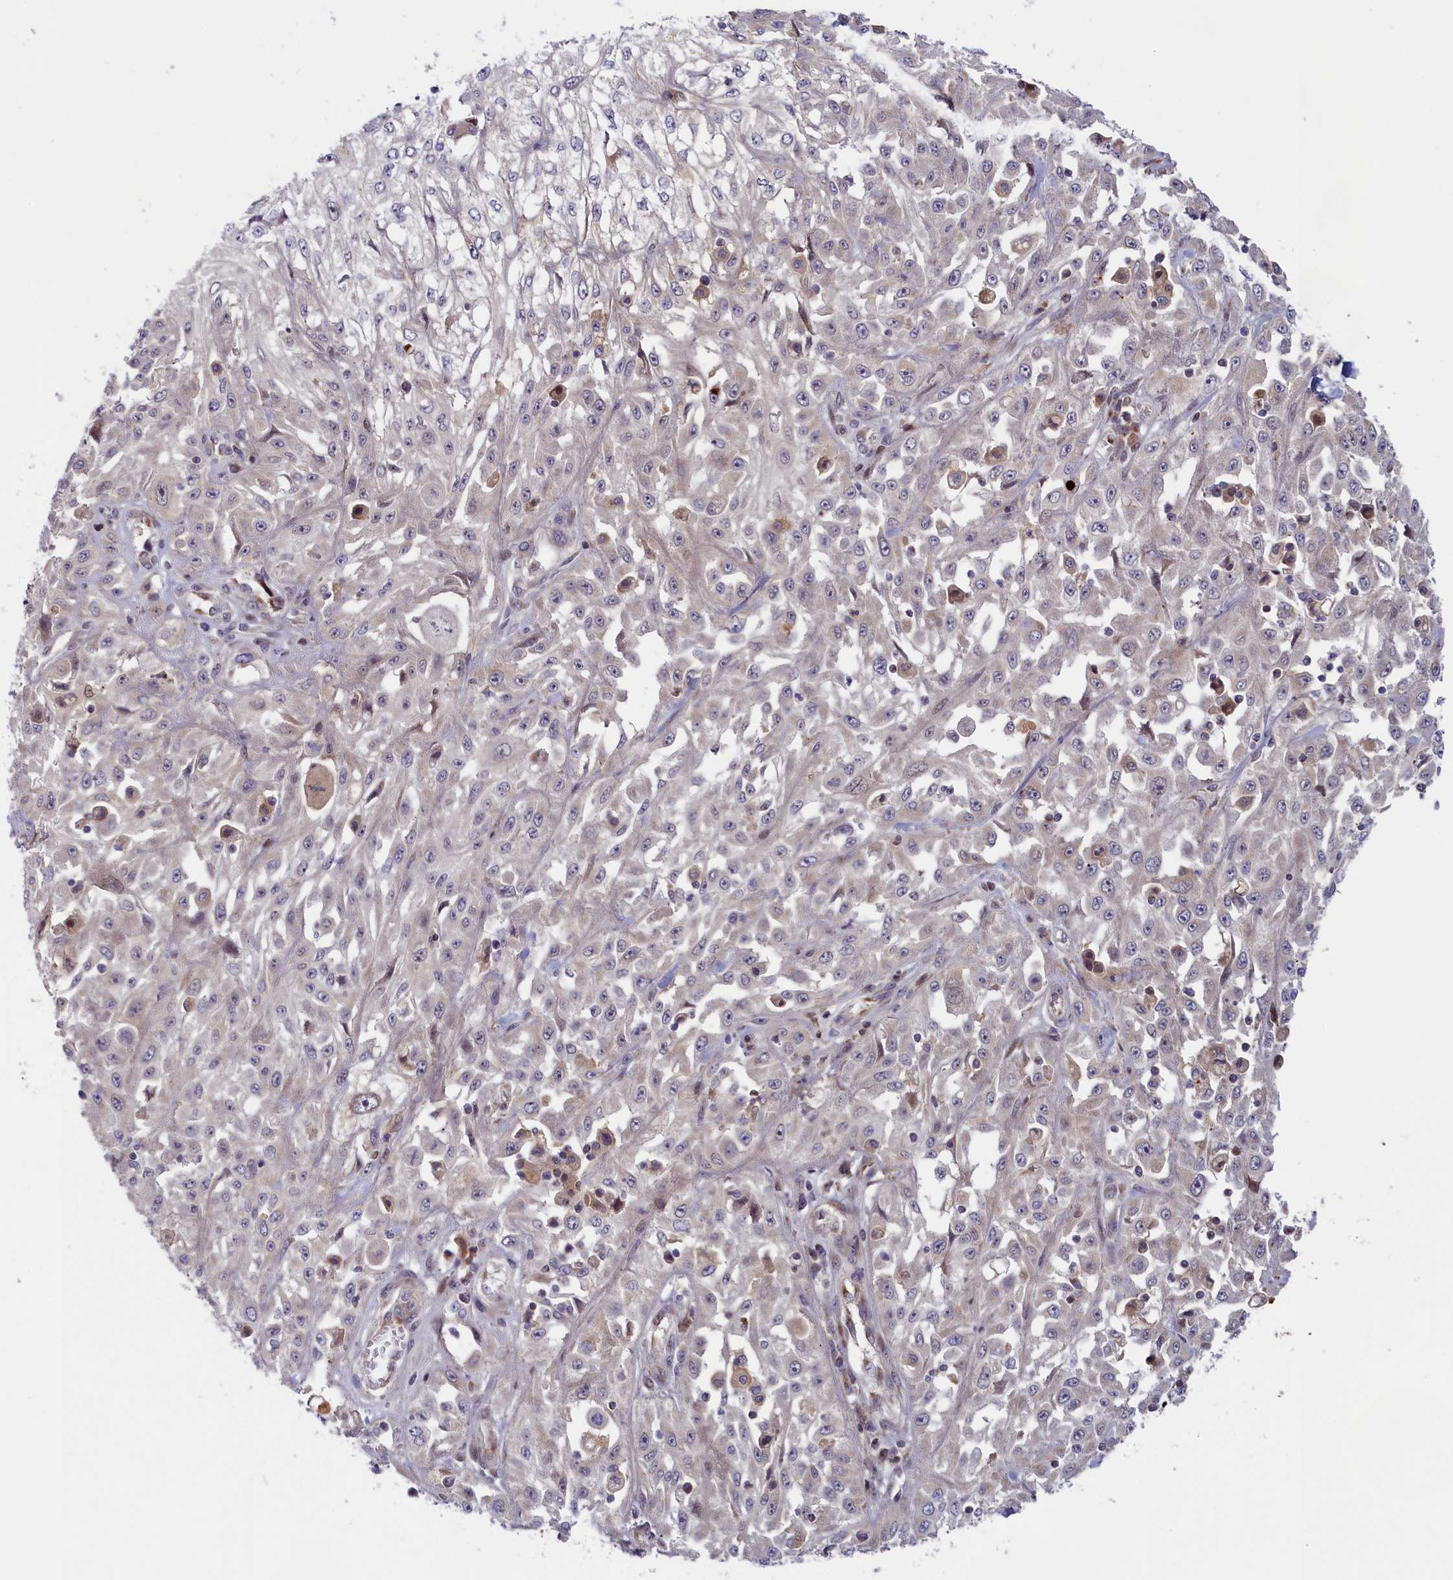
{"staining": {"intensity": "negative", "quantity": "none", "location": "none"}, "tissue": "skin cancer", "cell_type": "Tumor cells", "image_type": "cancer", "snomed": [{"axis": "morphology", "description": "Squamous cell carcinoma, NOS"}, {"axis": "morphology", "description": "Squamous cell carcinoma, metastatic, NOS"}, {"axis": "topography", "description": "Skin"}, {"axis": "topography", "description": "Lymph node"}], "caption": "IHC of human skin cancer (squamous cell carcinoma) shows no positivity in tumor cells.", "gene": "CHST12", "patient": {"sex": "male", "age": 75}}